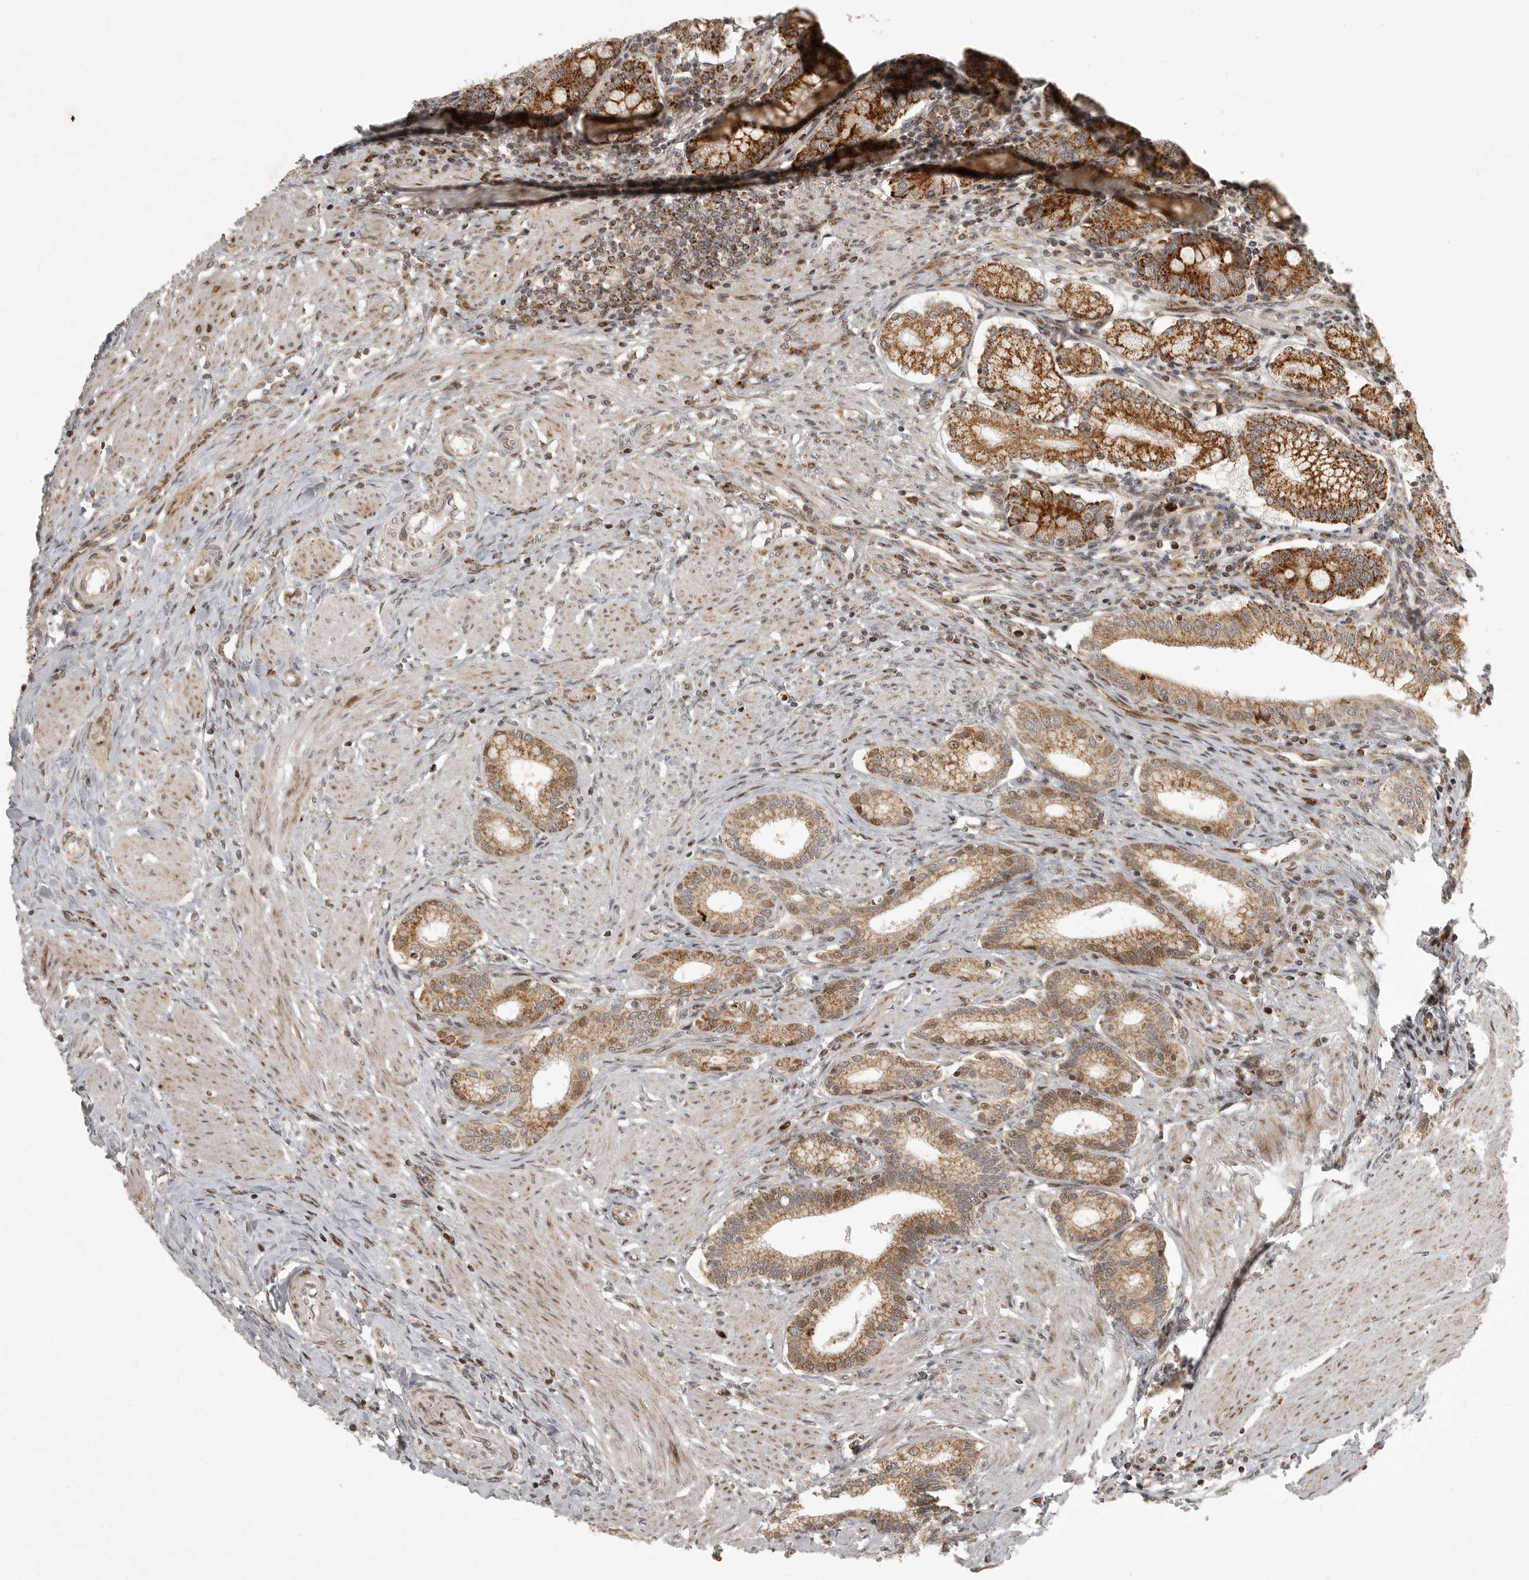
{"staining": {"intensity": "strong", "quantity": ">75%", "location": "cytoplasmic/membranous"}, "tissue": "duodenum", "cell_type": "Glandular cells", "image_type": "normal", "snomed": [{"axis": "morphology", "description": "Normal tissue, NOS"}, {"axis": "morphology", "description": "Adenocarcinoma, NOS"}, {"axis": "topography", "description": "Pancreas"}, {"axis": "topography", "description": "Duodenum"}], "caption": "Immunohistochemical staining of normal human duodenum exhibits strong cytoplasmic/membranous protein staining in approximately >75% of glandular cells. Immunohistochemistry stains the protein of interest in brown and the nuclei are stained blue.", "gene": "NARS2", "patient": {"sex": "male", "age": 50}}